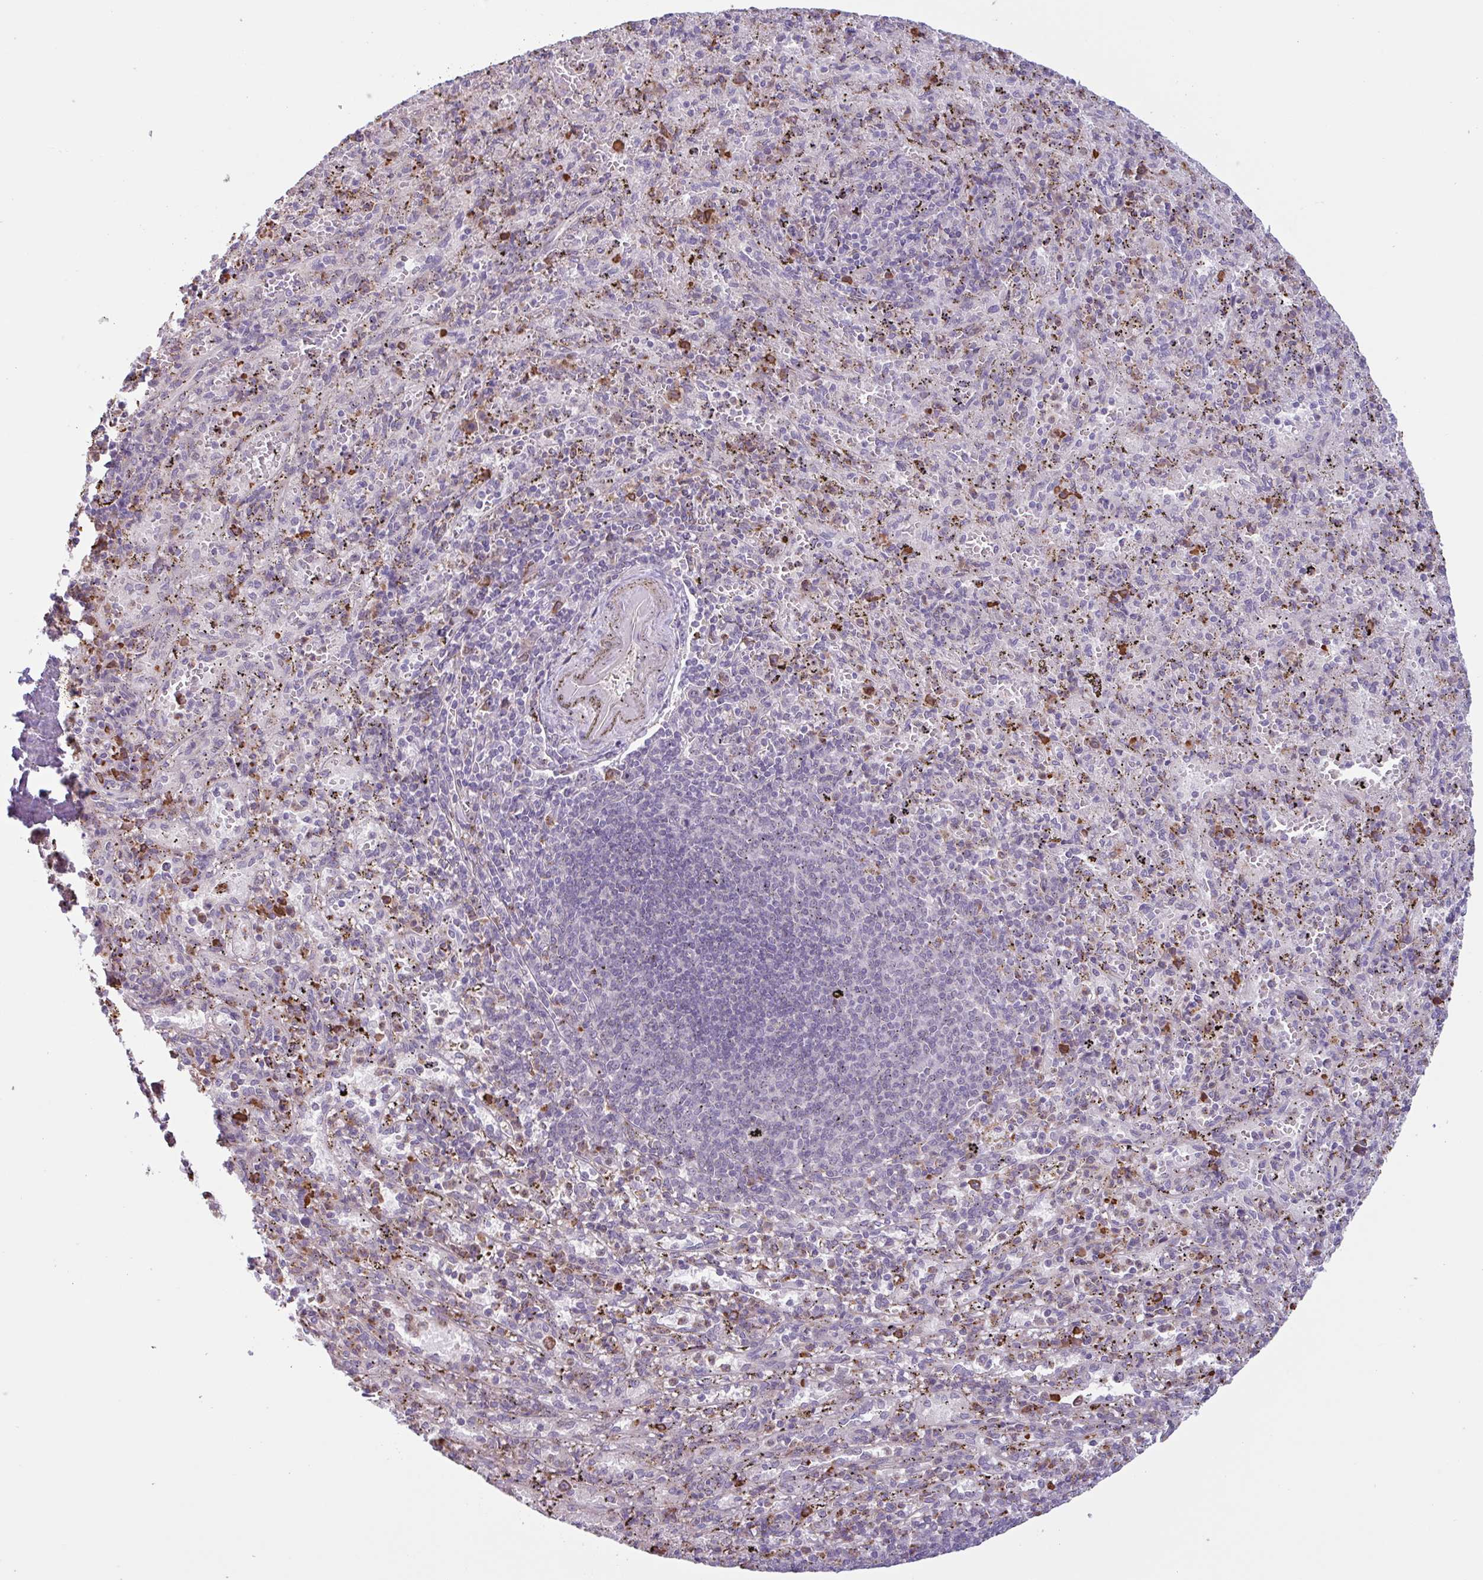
{"staining": {"intensity": "strong", "quantity": "<25%", "location": "cytoplasmic/membranous"}, "tissue": "spleen", "cell_type": "Cells in red pulp", "image_type": "normal", "snomed": [{"axis": "morphology", "description": "Normal tissue, NOS"}, {"axis": "topography", "description": "Spleen"}], "caption": "Protein staining of benign spleen reveals strong cytoplasmic/membranous positivity in about <25% of cells in red pulp. The protein is shown in brown color, while the nuclei are stained blue.", "gene": "TAF1D", "patient": {"sex": "male", "age": 57}}